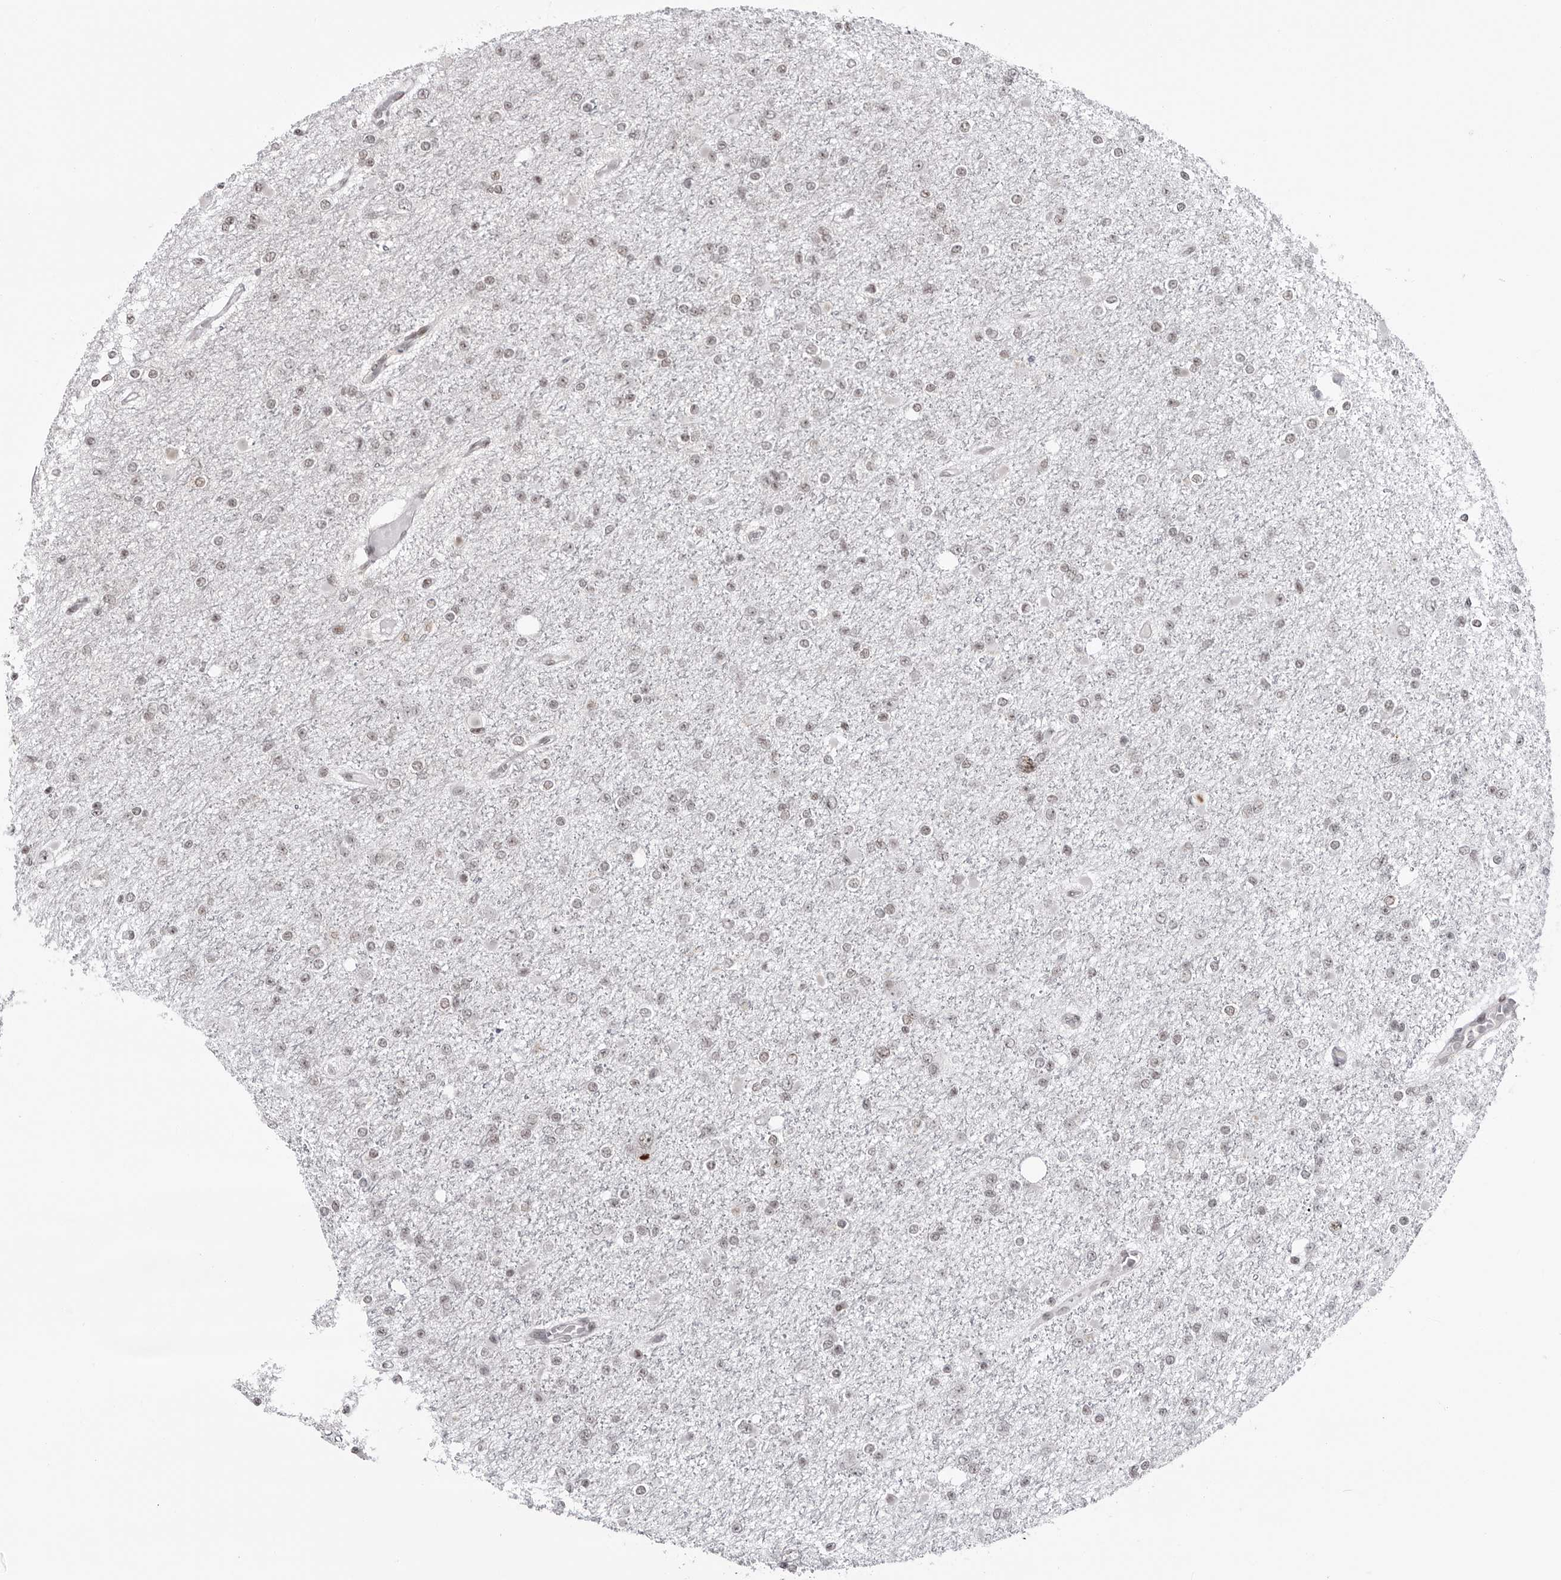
{"staining": {"intensity": "weak", "quantity": "25%-75%", "location": "nuclear"}, "tissue": "glioma", "cell_type": "Tumor cells", "image_type": "cancer", "snomed": [{"axis": "morphology", "description": "Glioma, malignant, Low grade"}, {"axis": "topography", "description": "Brain"}], "caption": "Protein expression by immunohistochemistry (IHC) shows weak nuclear positivity in about 25%-75% of tumor cells in glioma. Nuclei are stained in blue.", "gene": "TRIM66", "patient": {"sex": "female", "age": 22}}